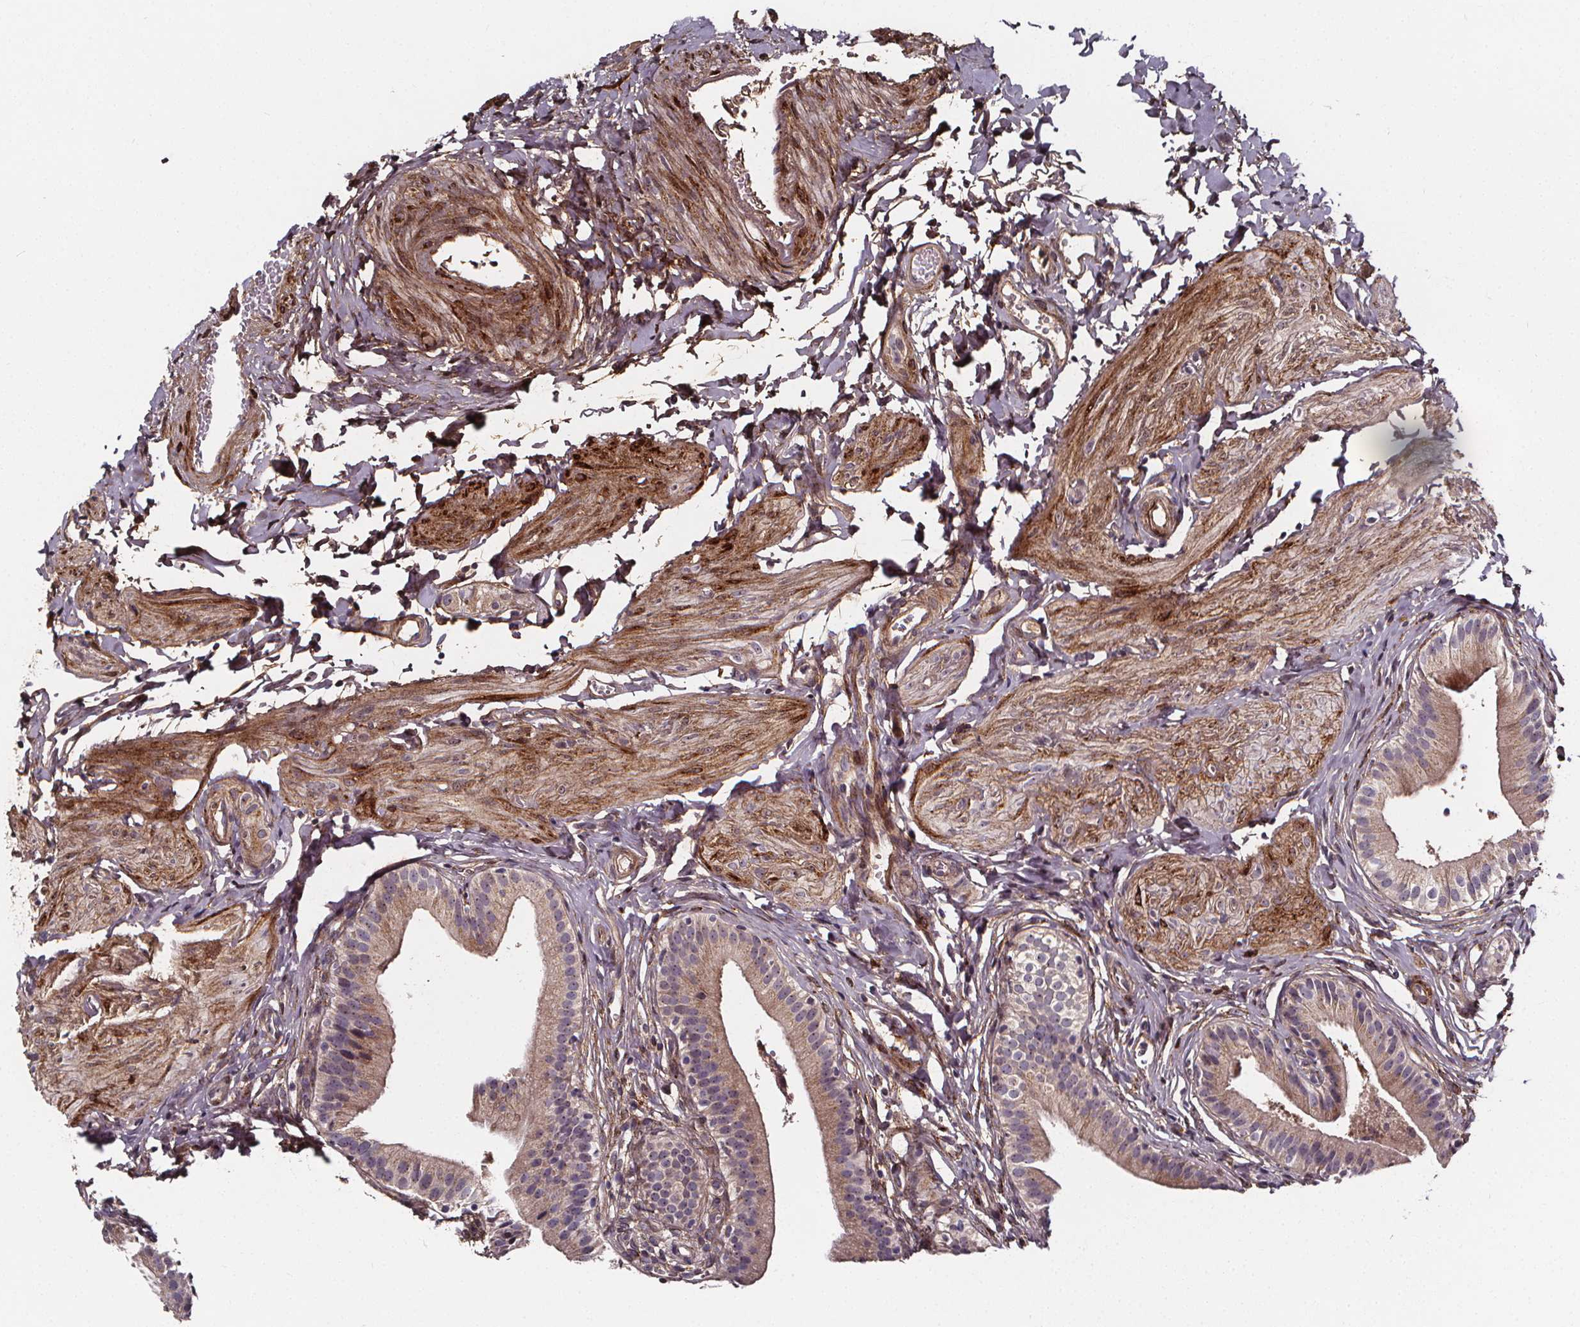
{"staining": {"intensity": "moderate", "quantity": ">75%", "location": "cytoplasmic/membranous"}, "tissue": "gallbladder", "cell_type": "Glandular cells", "image_type": "normal", "snomed": [{"axis": "morphology", "description": "Normal tissue, NOS"}, {"axis": "topography", "description": "Gallbladder"}], "caption": "A micrograph showing moderate cytoplasmic/membranous expression in about >75% of glandular cells in normal gallbladder, as visualized by brown immunohistochemical staining.", "gene": "AEBP1", "patient": {"sex": "female", "age": 47}}